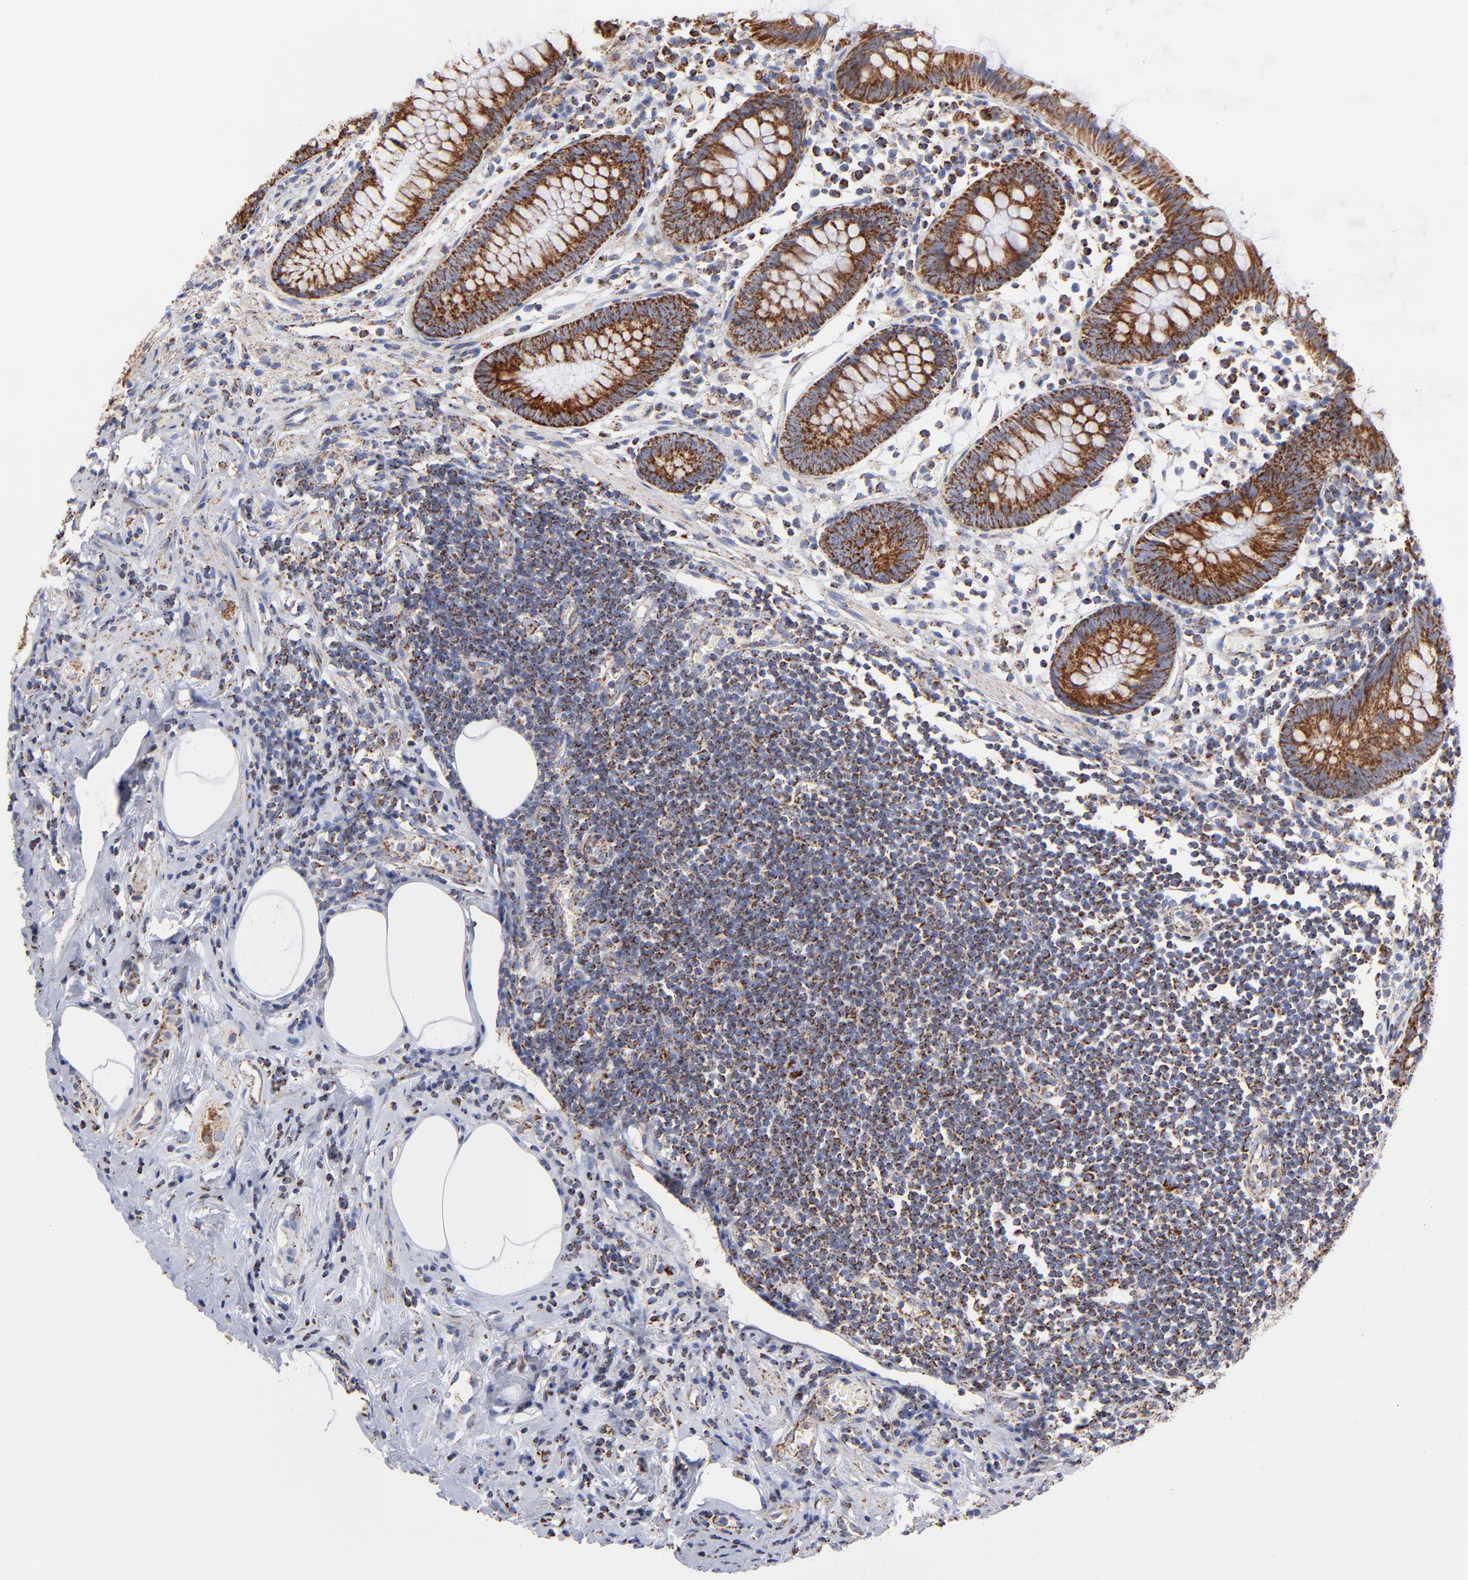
{"staining": {"intensity": "strong", "quantity": ">75%", "location": "cytoplasmic/membranous"}, "tissue": "appendix", "cell_type": "Glandular cells", "image_type": "normal", "snomed": [{"axis": "morphology", "description": "Normal tissue, NOS"}, {"axis": "topography", "description": "Appendix"}], "caption": "Immunohistochemistry (IHC) (DAB) staining of unremarkable human appendix displays strong cytoplasmic/membranous protein expression in approximately >75% of glandular cells. Immunohistochemistry (IHC) stains the protein of interest in brown and the nuclei are stained blue.", "gene": "PHB1", "patient": {"sex": "male", "age": 38}}